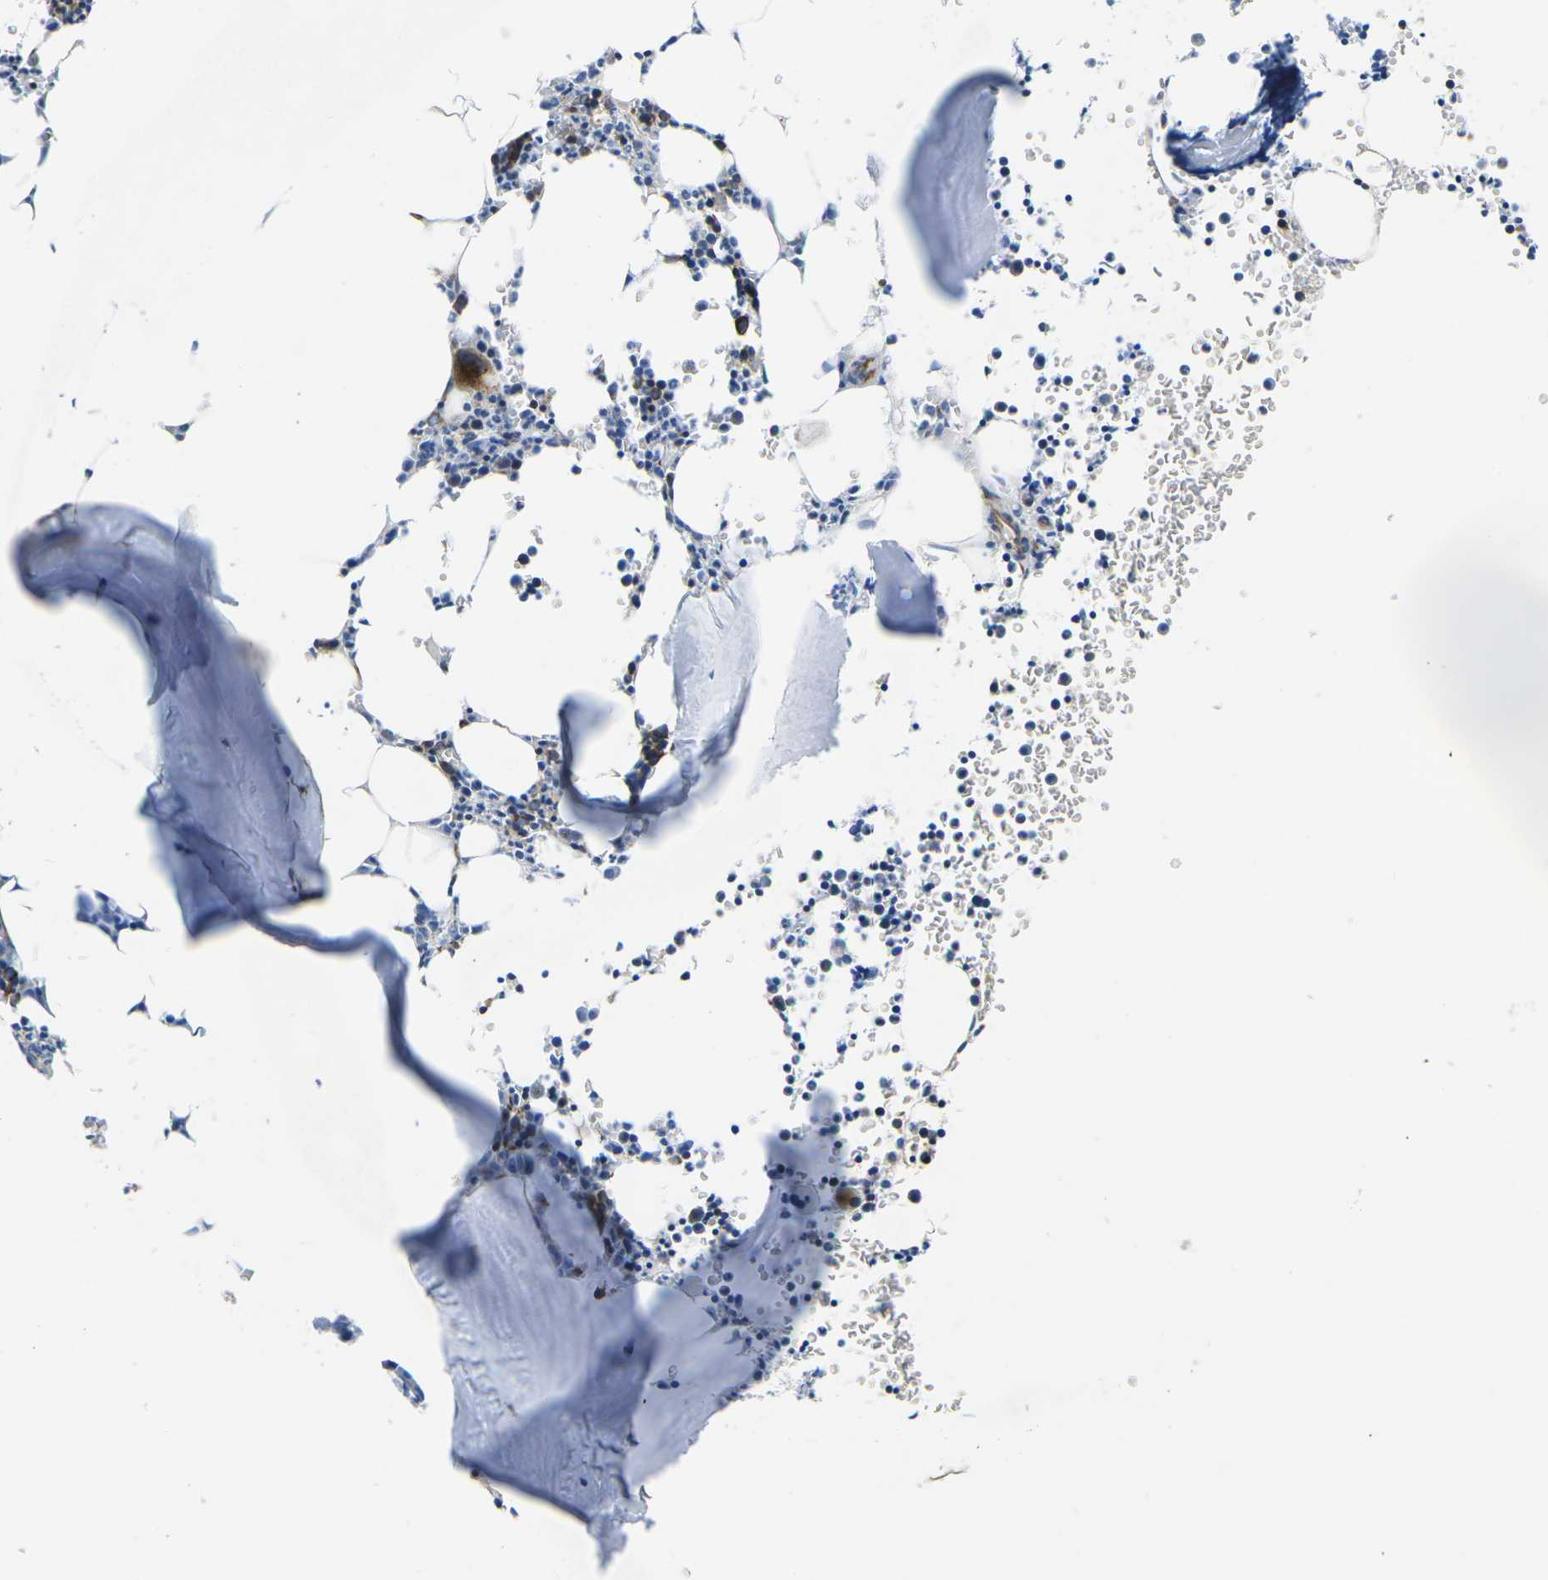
{"staining": {"intensity": "strong", "quantity": "<25%", "location": "cytoplasmic/membranous"}, "tissue": "bone marrow", "cell_type": "Hematopoietic cells", "image_type": "normal", "snomed": [{"axis": "morphology", "description": "Normal tissue, NOS"}, {"axis": "morphology", "description": "Inflammation, NOS"}, {"axis": "topography", "description": "Bone marrow"}], "caption": "Hematopoietic cells display medium levels of strong cytoplasmic/membranous positivity in approximately <25% of cells in normal bone marrow. Immunohistochemistry (ihc) stains the protein of interest in brown and the nuclei are stained blue.", "gene": "TMEFF2", "patient": {"sex": "female", "age": 61}}